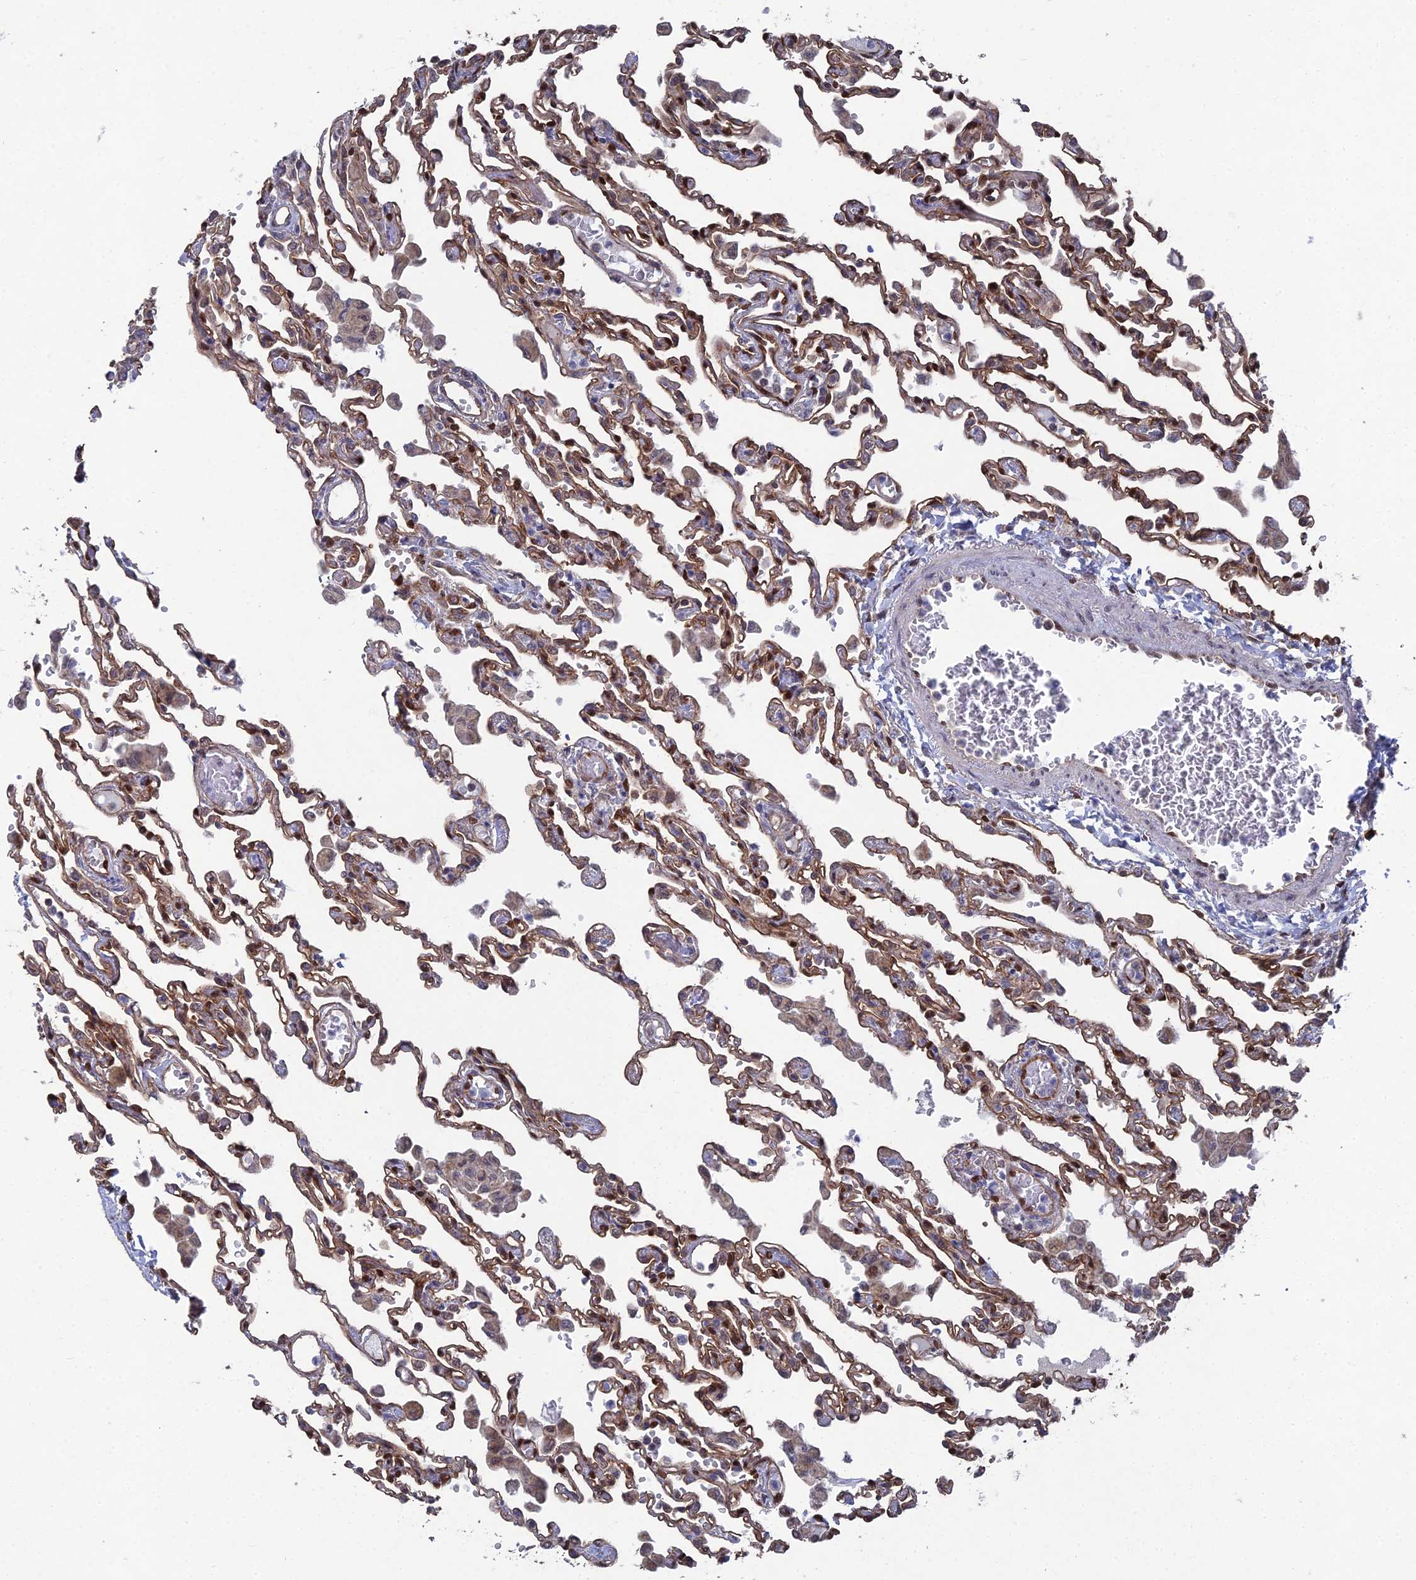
{"staining": {"intensity": "moderate", "quantity": "25%-75%", "location": "cytoplasmic/membranous,nuclear"}, "tissue": "lung", "cell_type": "Alveolar cells", "image_type": "normal", "snomed": [{"axis": "morphology", "description": "Normal tissue, NOS"}, {"axis": "topography", "description": "Bronchus"}, {"axis": "topography", "description": "Lung"}], "caption": "DAB immunohistochemical staining of benign human lung reveals moderate cytoplasmic/membranous,nuclear protein positivity in about 25%-75% of alveolar cells.", "gene": "UNC5D", "patient": {"sex": "female", "age": 49}}